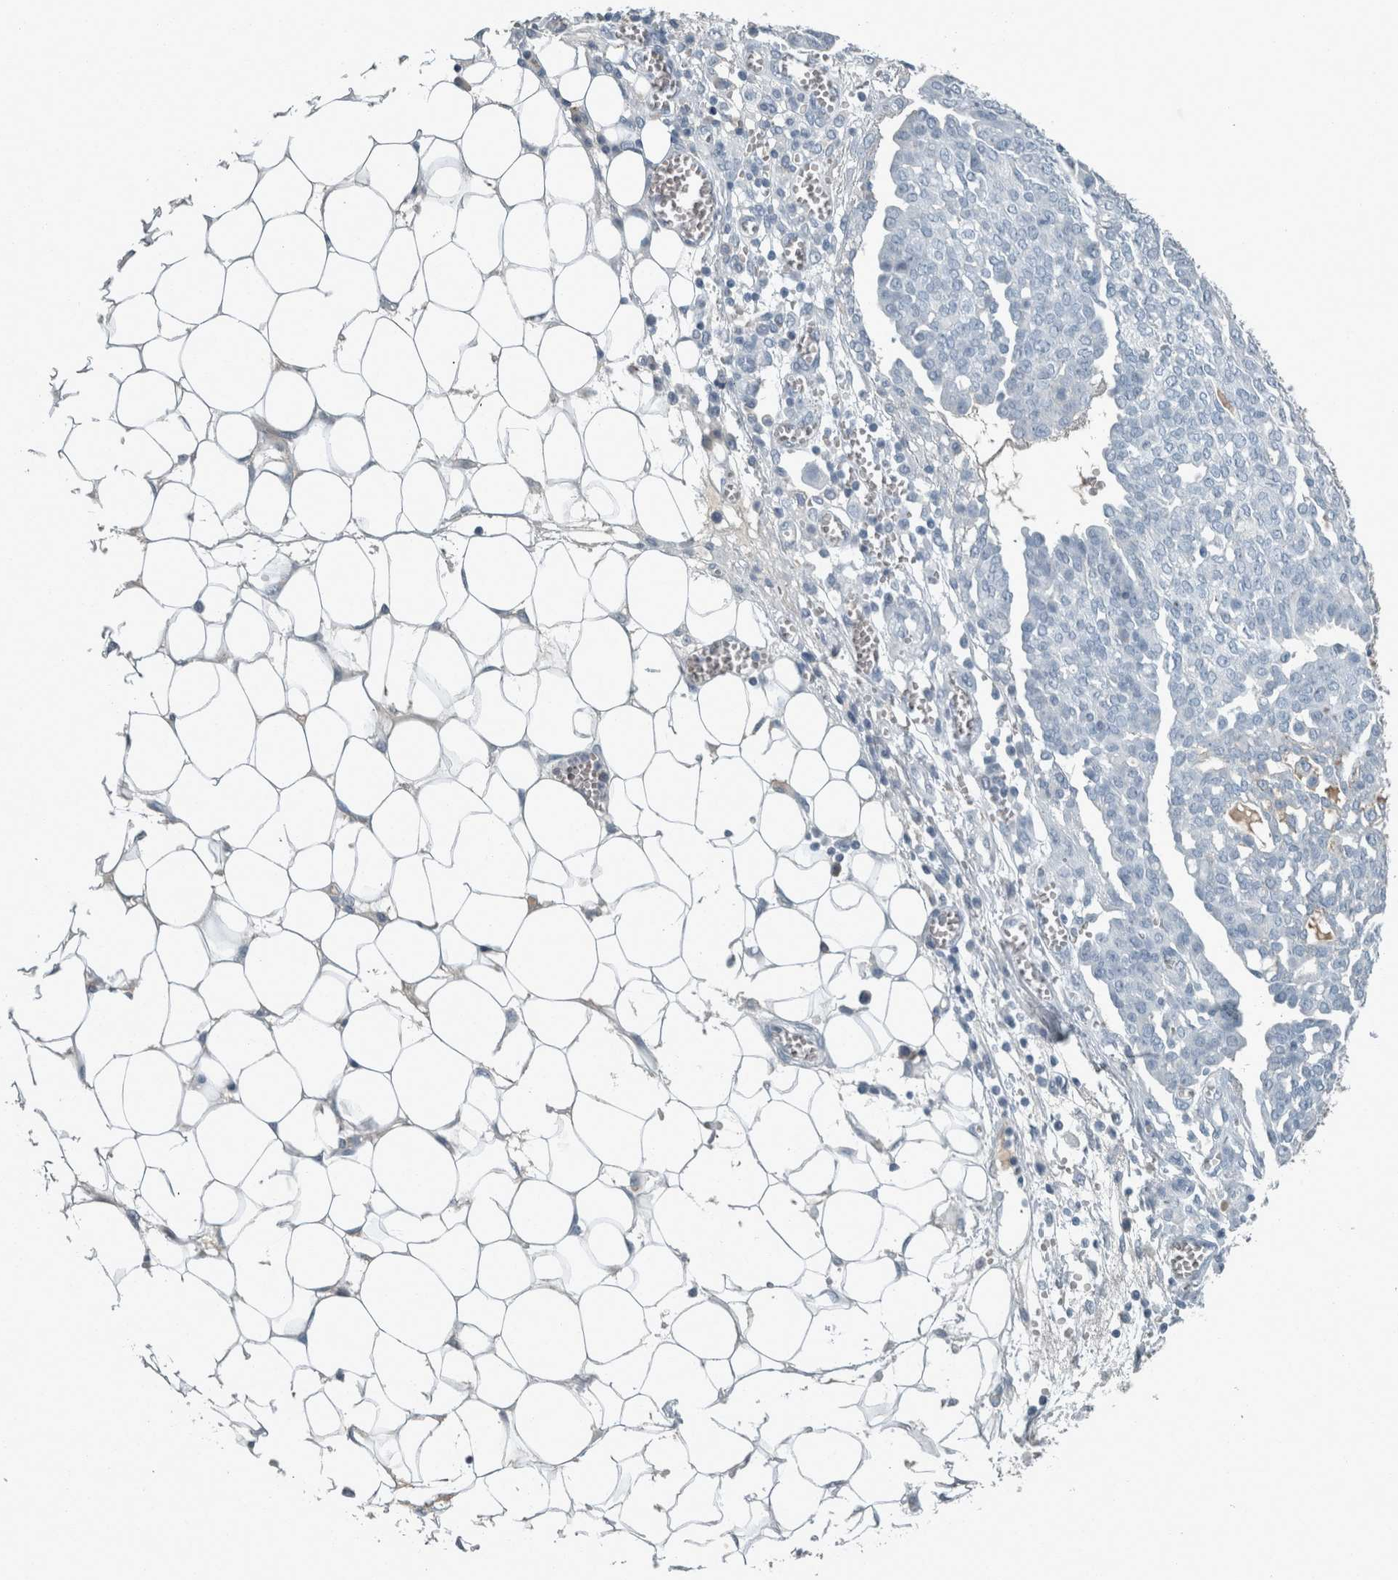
{"staining": {"intensity": "negative", "quantity": "none", "location": "none"}, "tissue": "ovarian cancer", "cell_type": "Tumor cells", "image_type": "cancer", "snomed": [{"axis": "morphology", "description": "Cystadenocarcinoma, serous, NOS"}, {"axis": "topography", "description": "Soft tissue"}, {"axis": "topography", "description": "Ovary"}], "caption": "Serous cystadenocarcinoma (ovarian) stained for a protein using immunohistochemistry displays no expression tumor cells.", "gene": "CHL1", "patient": {"sex": "female", "age": 57}}